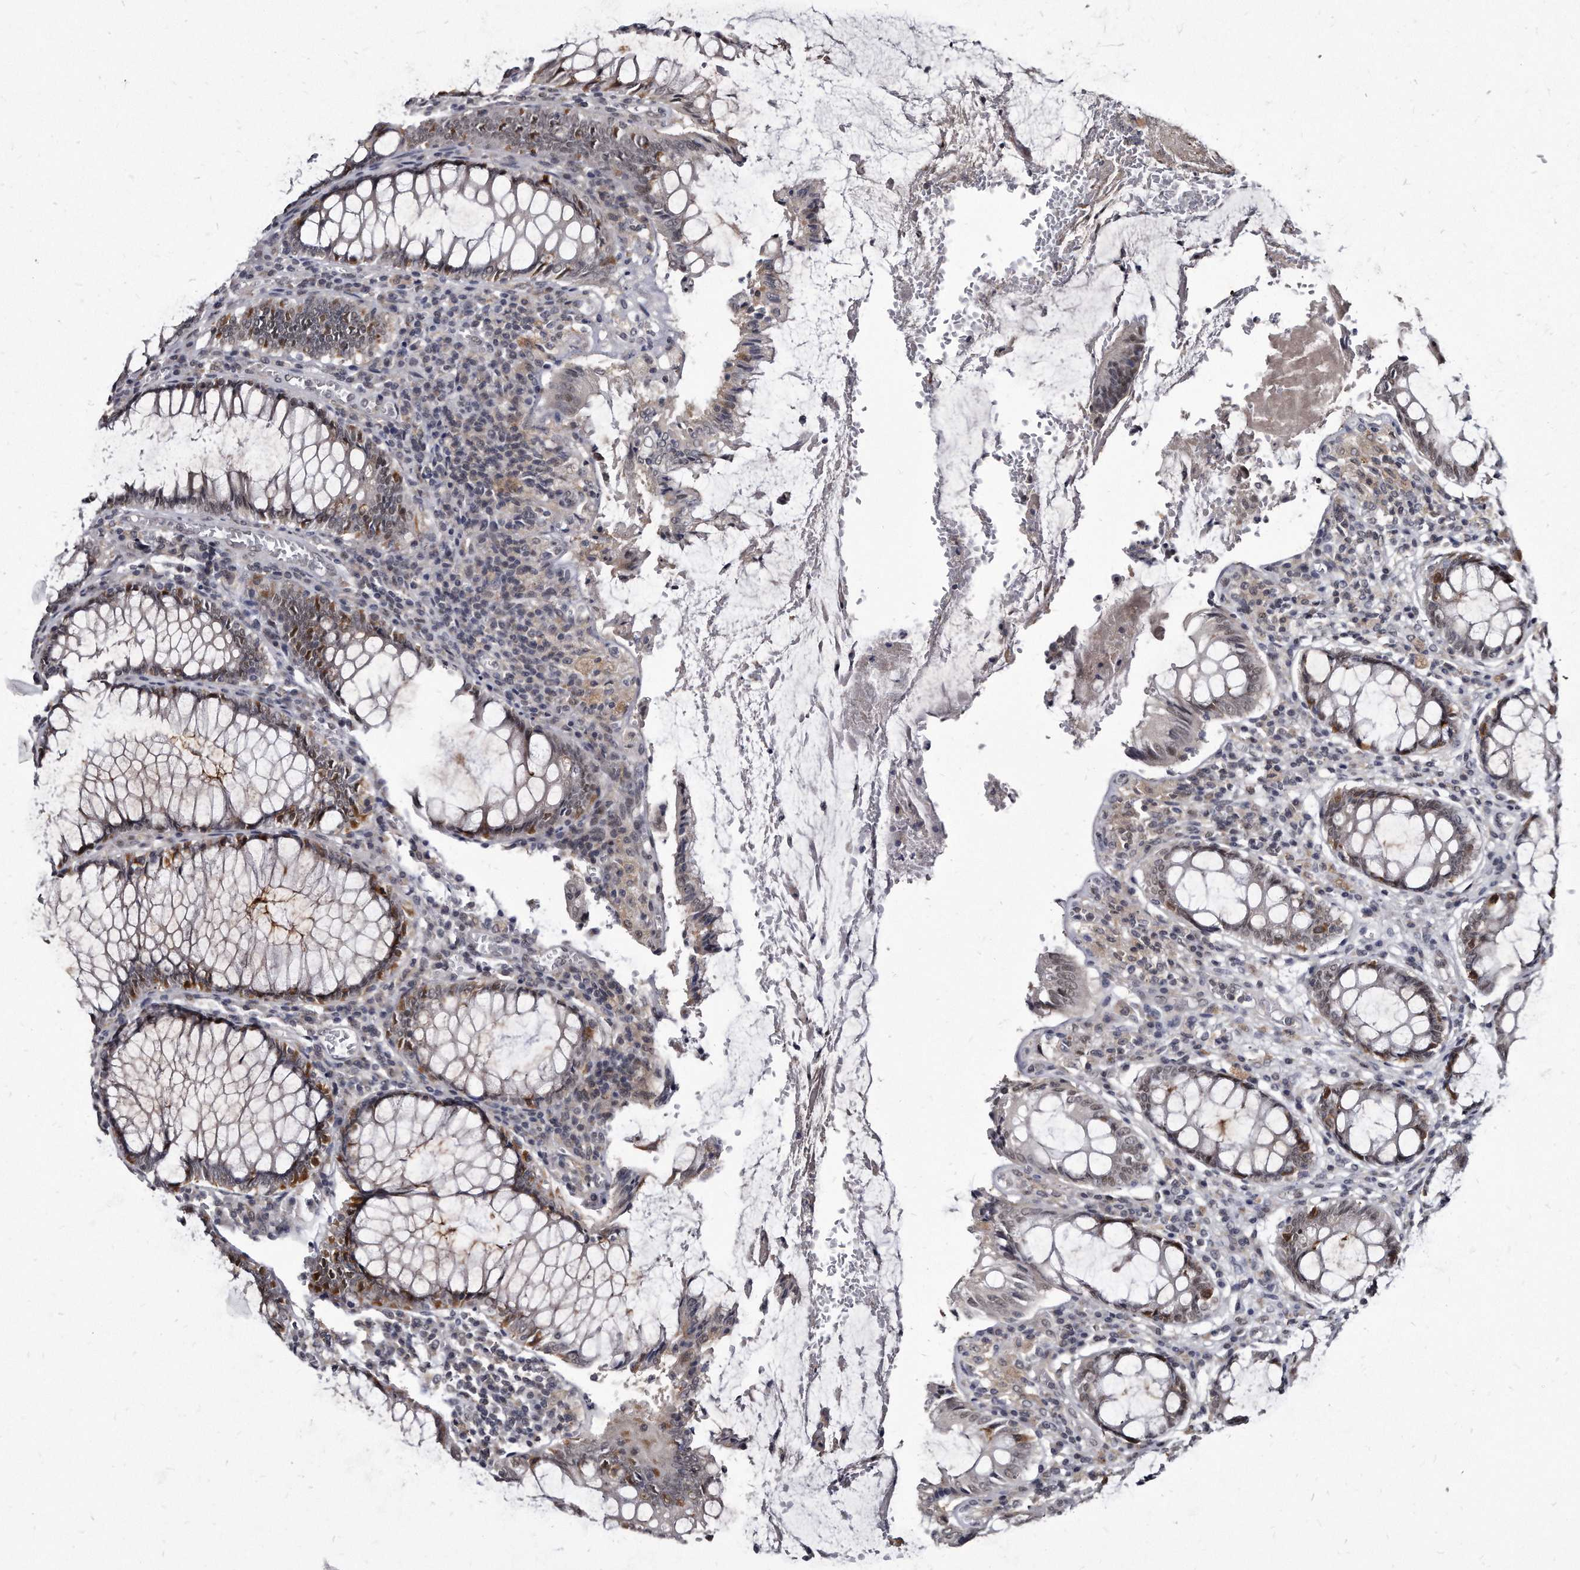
{"staining": {"intensity": "moderate", "quantity": ">75%", "location": "nuclear"}, "tissue": "colorectal cancer", "cell_type": "Tumor cells", "image_type": "cancer", "snomed": [{"axis": "morphology", "description": "Normal tissue, NOS"}, {"axis": "morphology", "description": "Adenocarcinoma, NOS"}, {"axis": "topography", "description": "Rectum"}], "caption": "A high-resolution image shows immunohistochemistry (IHC) staining of adenocarcinoma (colorectal), which reveals moderate nuclear positivity in approximately >75% of tumor cells.", "gene": "KLHDC3", "patient": {"sex": "female", "age": 66}}